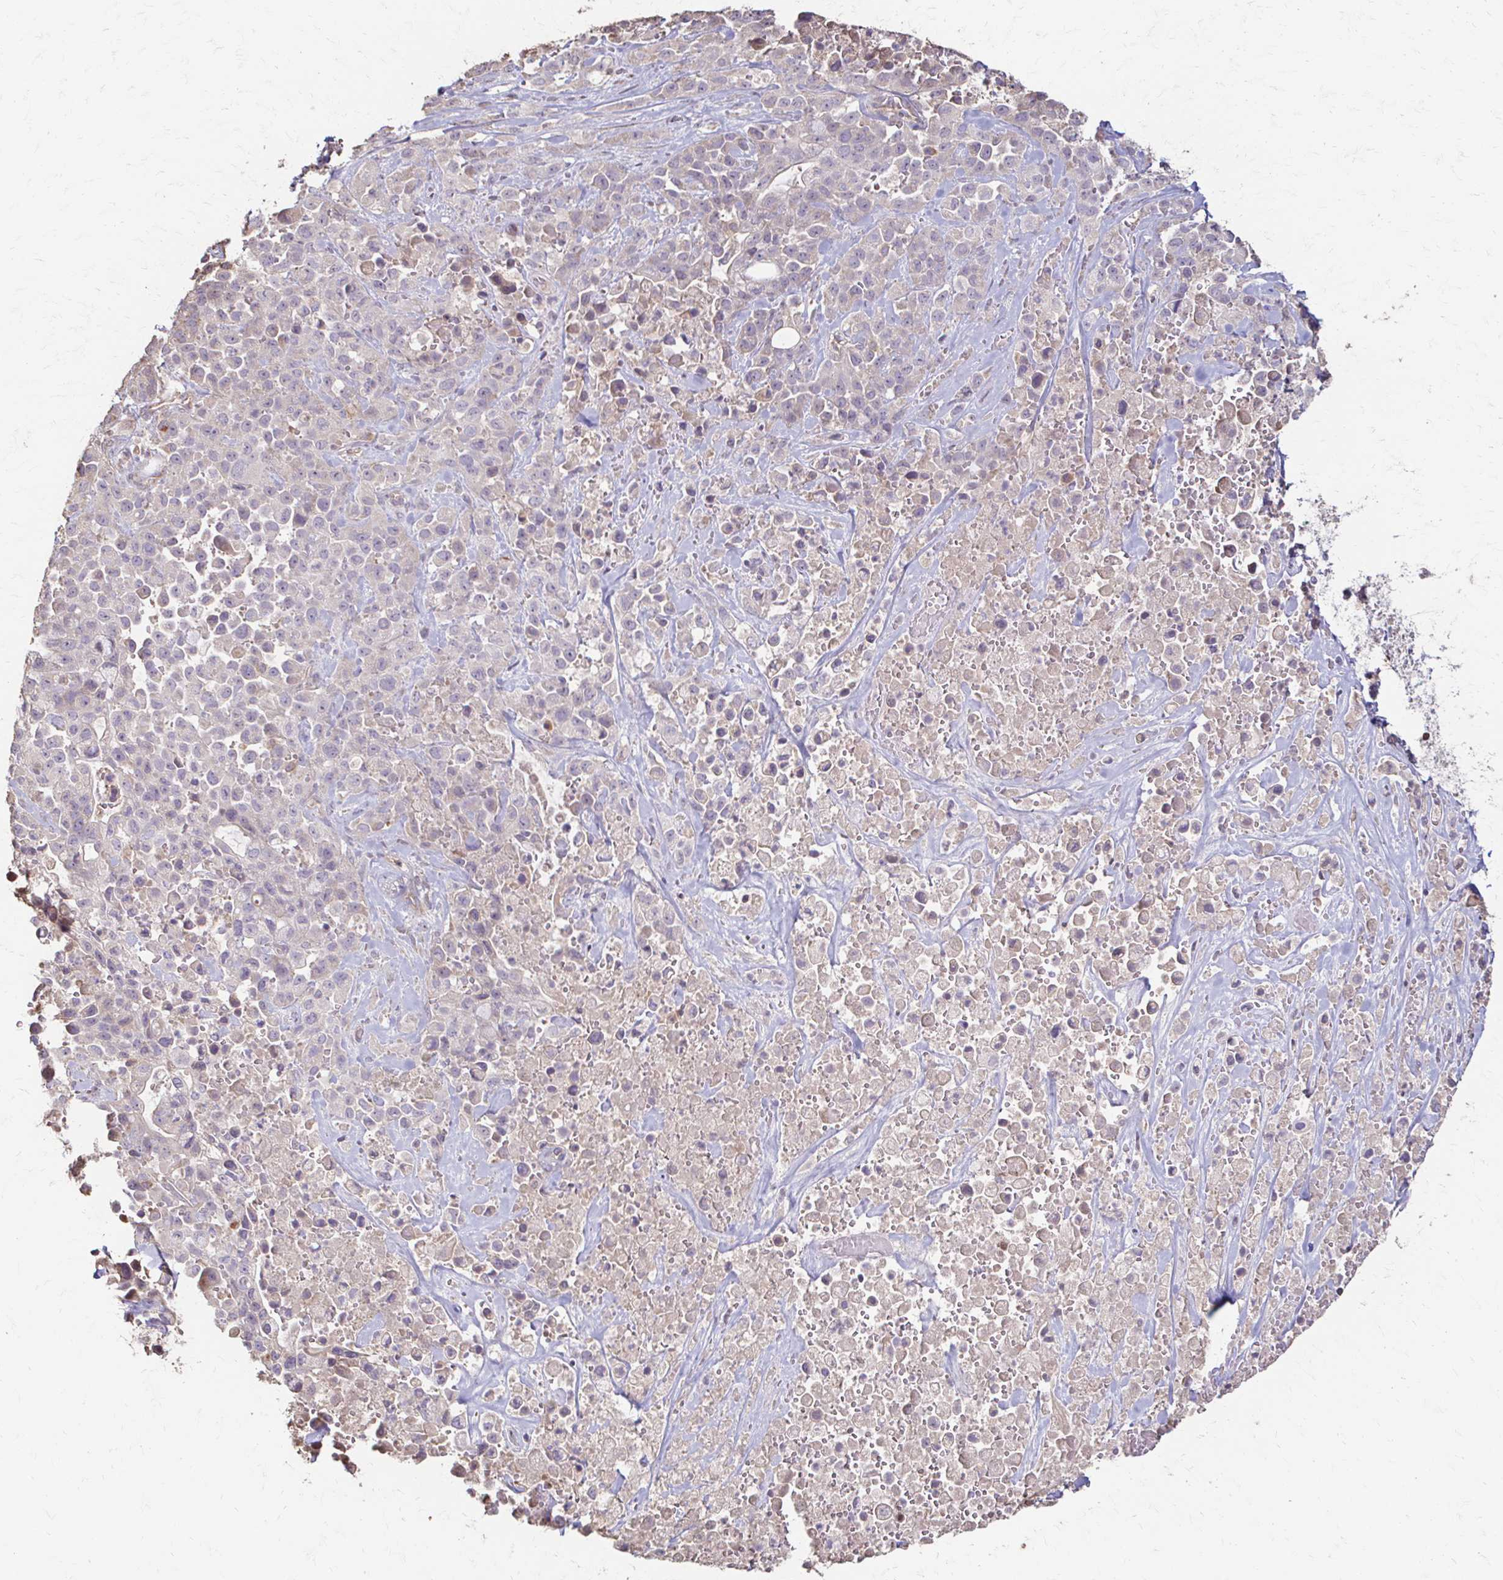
{"staining": {"intensity": "weak", "quantity": "<25%", "location": "cytoplasmic/membranous"}, "tissue": "pancreatic cancer", "cell_type": "Tumor cells", "image_type": "cancer", "snomed": [{"axis": "morphology", "description": "Adenocarcinoma, NOS"}, {"axis": "topography", "description": "Pancreas"}], "caption": "Tumor cells are negative for protein expression in human pancreatic cancer.", "gene": "IL18BP", "patient": {"sex": "male", "age": 44}}